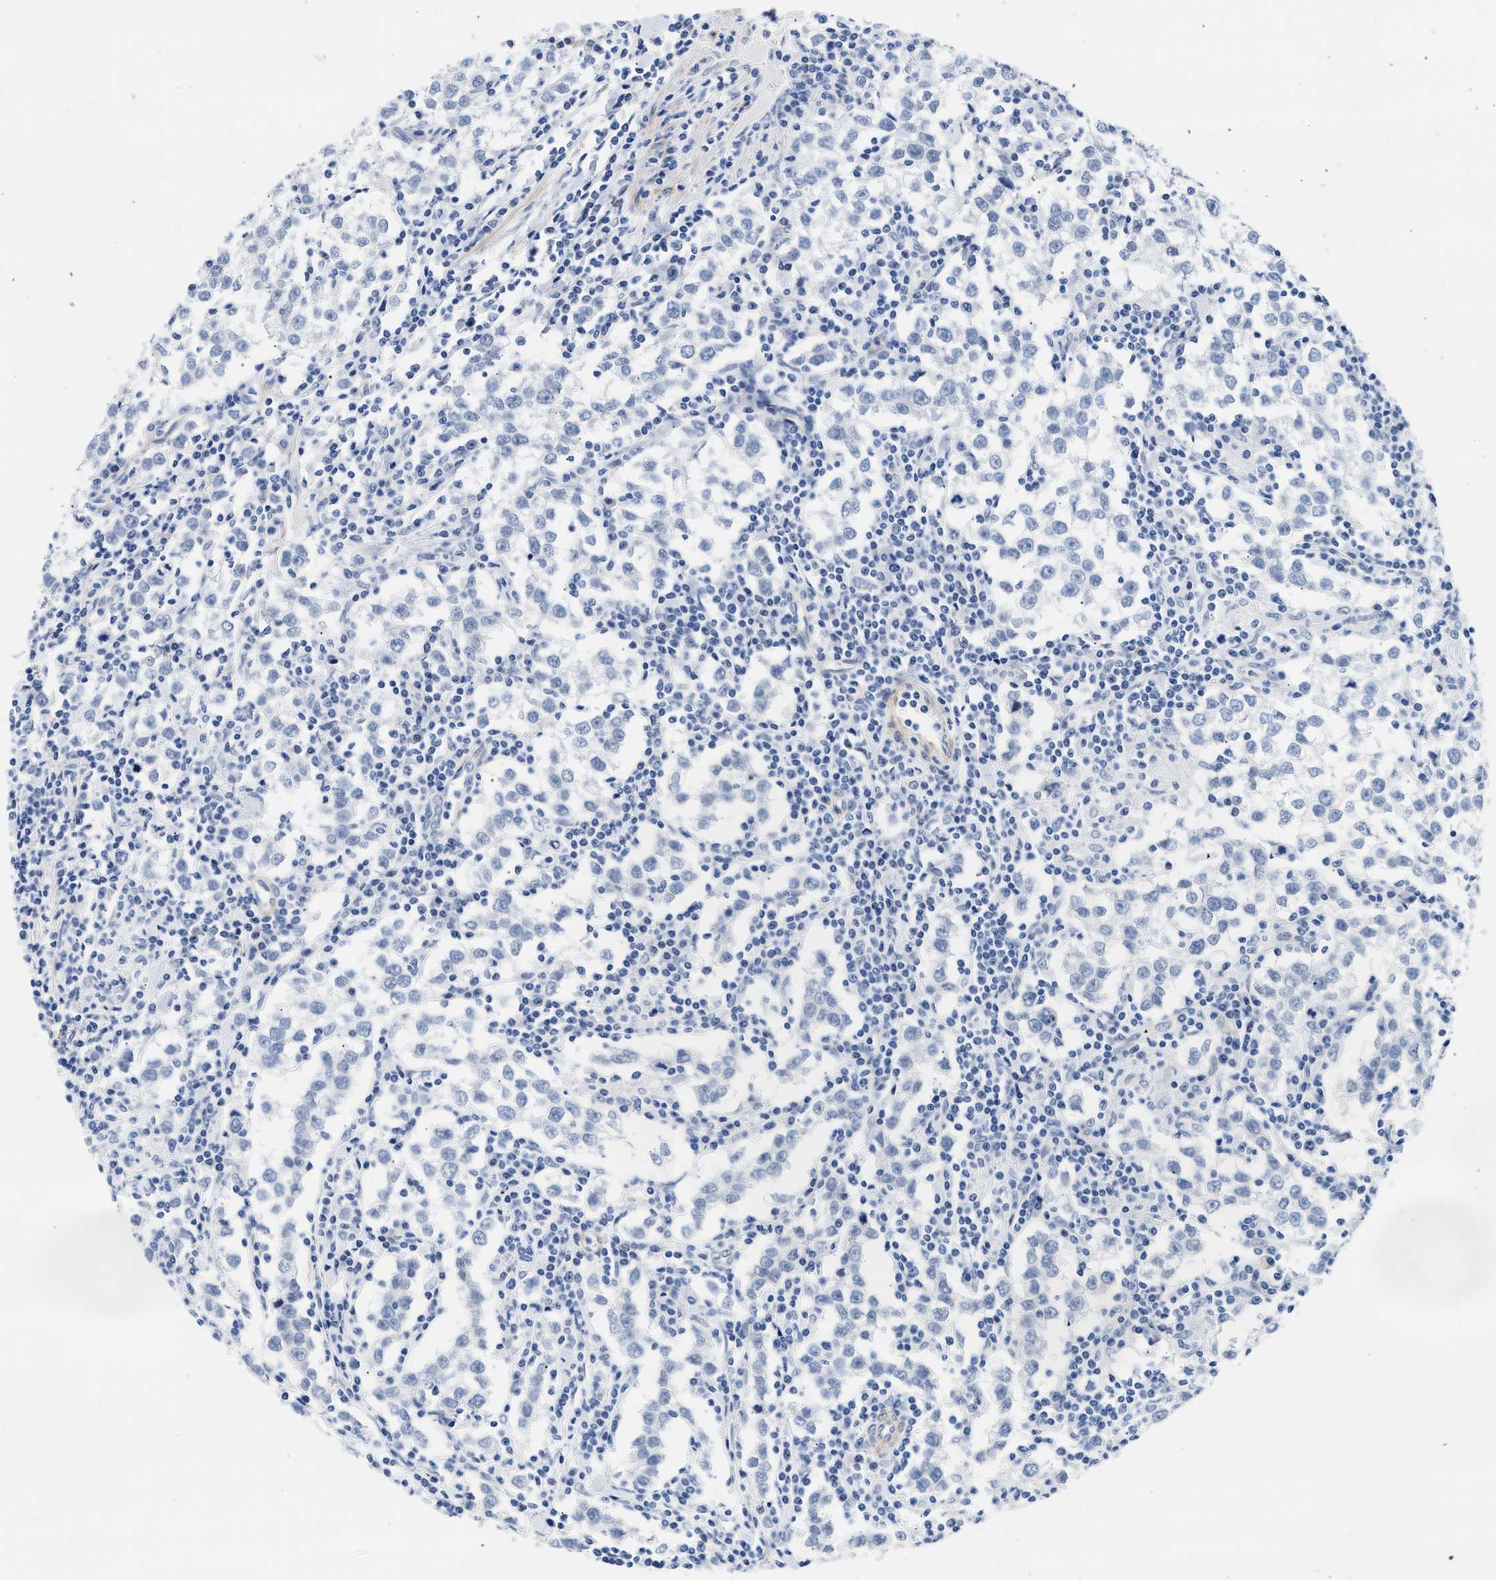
{"staining": {"intensity": "negative", "quantity": "none", "location": "none"}, "tissue": "testis cancer", "cell_type": "Tumor cells", "image_type": "cancer", "snomed": [{"axis": "morphology", "description": "Seminoma, NOS"}, {"axis": "morphology", "description": "Carcinoma, Embryonal, NOS"}, {"axis": "topography", "description": "Testis"}], "caption": "Immunohistochemistry (IHC) image of human testis cancer (seminoma) stained for a protein (brown), which demonstrates no staining in tumor cells.", "gene": "TRIM29", "patient": {"sex": "male", "age": 36}}